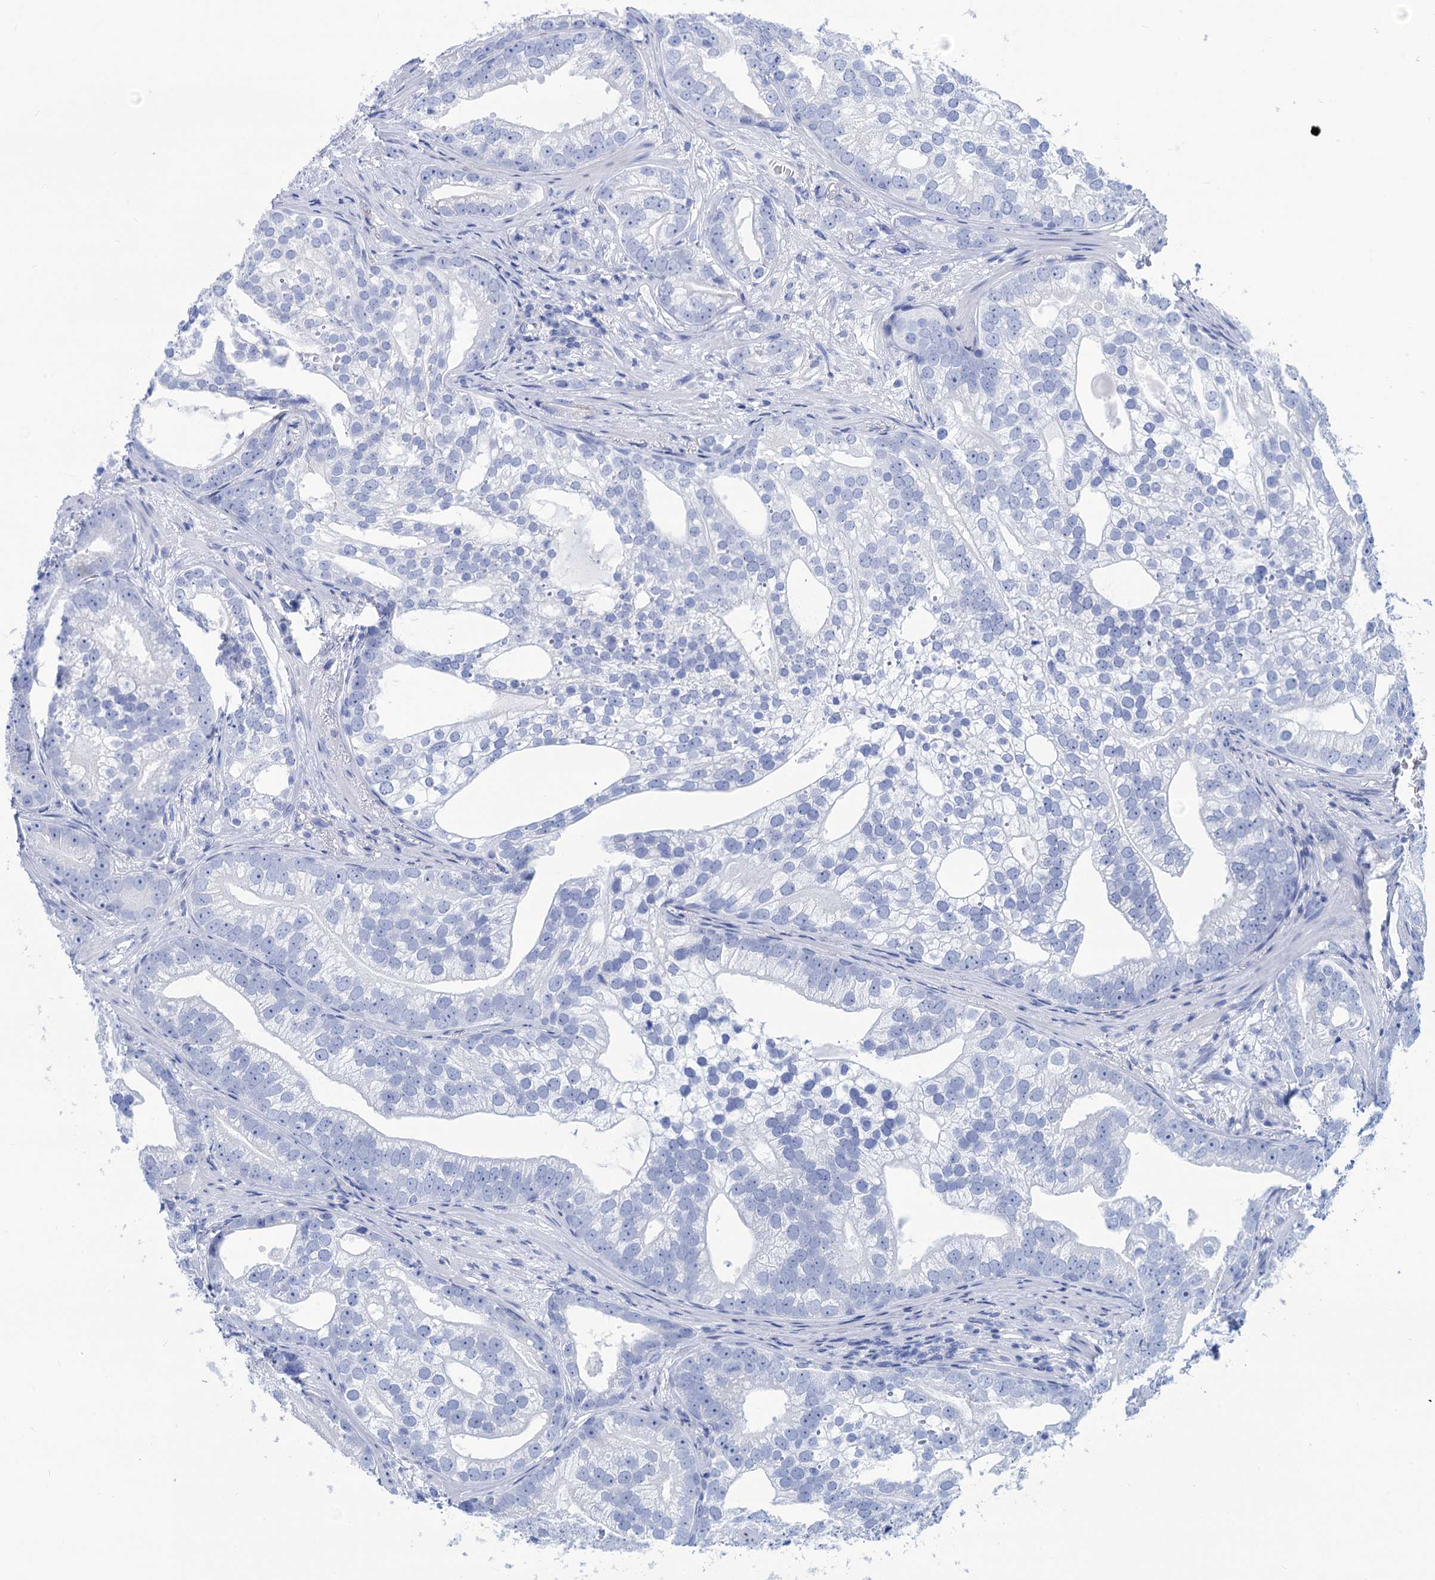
{"staining": {"intensity": "negative", "quantity": "none", "location": "none"}, "tissue": "prostate cancer", "cell_type": "Tumor cells", "image_type": "cancer", "snomed": [{"axis": "morphology", "description": "Adenocarcinoma, High grade"}, {"axis": "topography", "description": "Prostate"}], "caption": "IHC of prostate cancer (adenocarcinoma (high-grade)) demonstrates no staining in tumor cells.", "gene": "CABYR", "patient": {"sex": "male", "age": 75}}